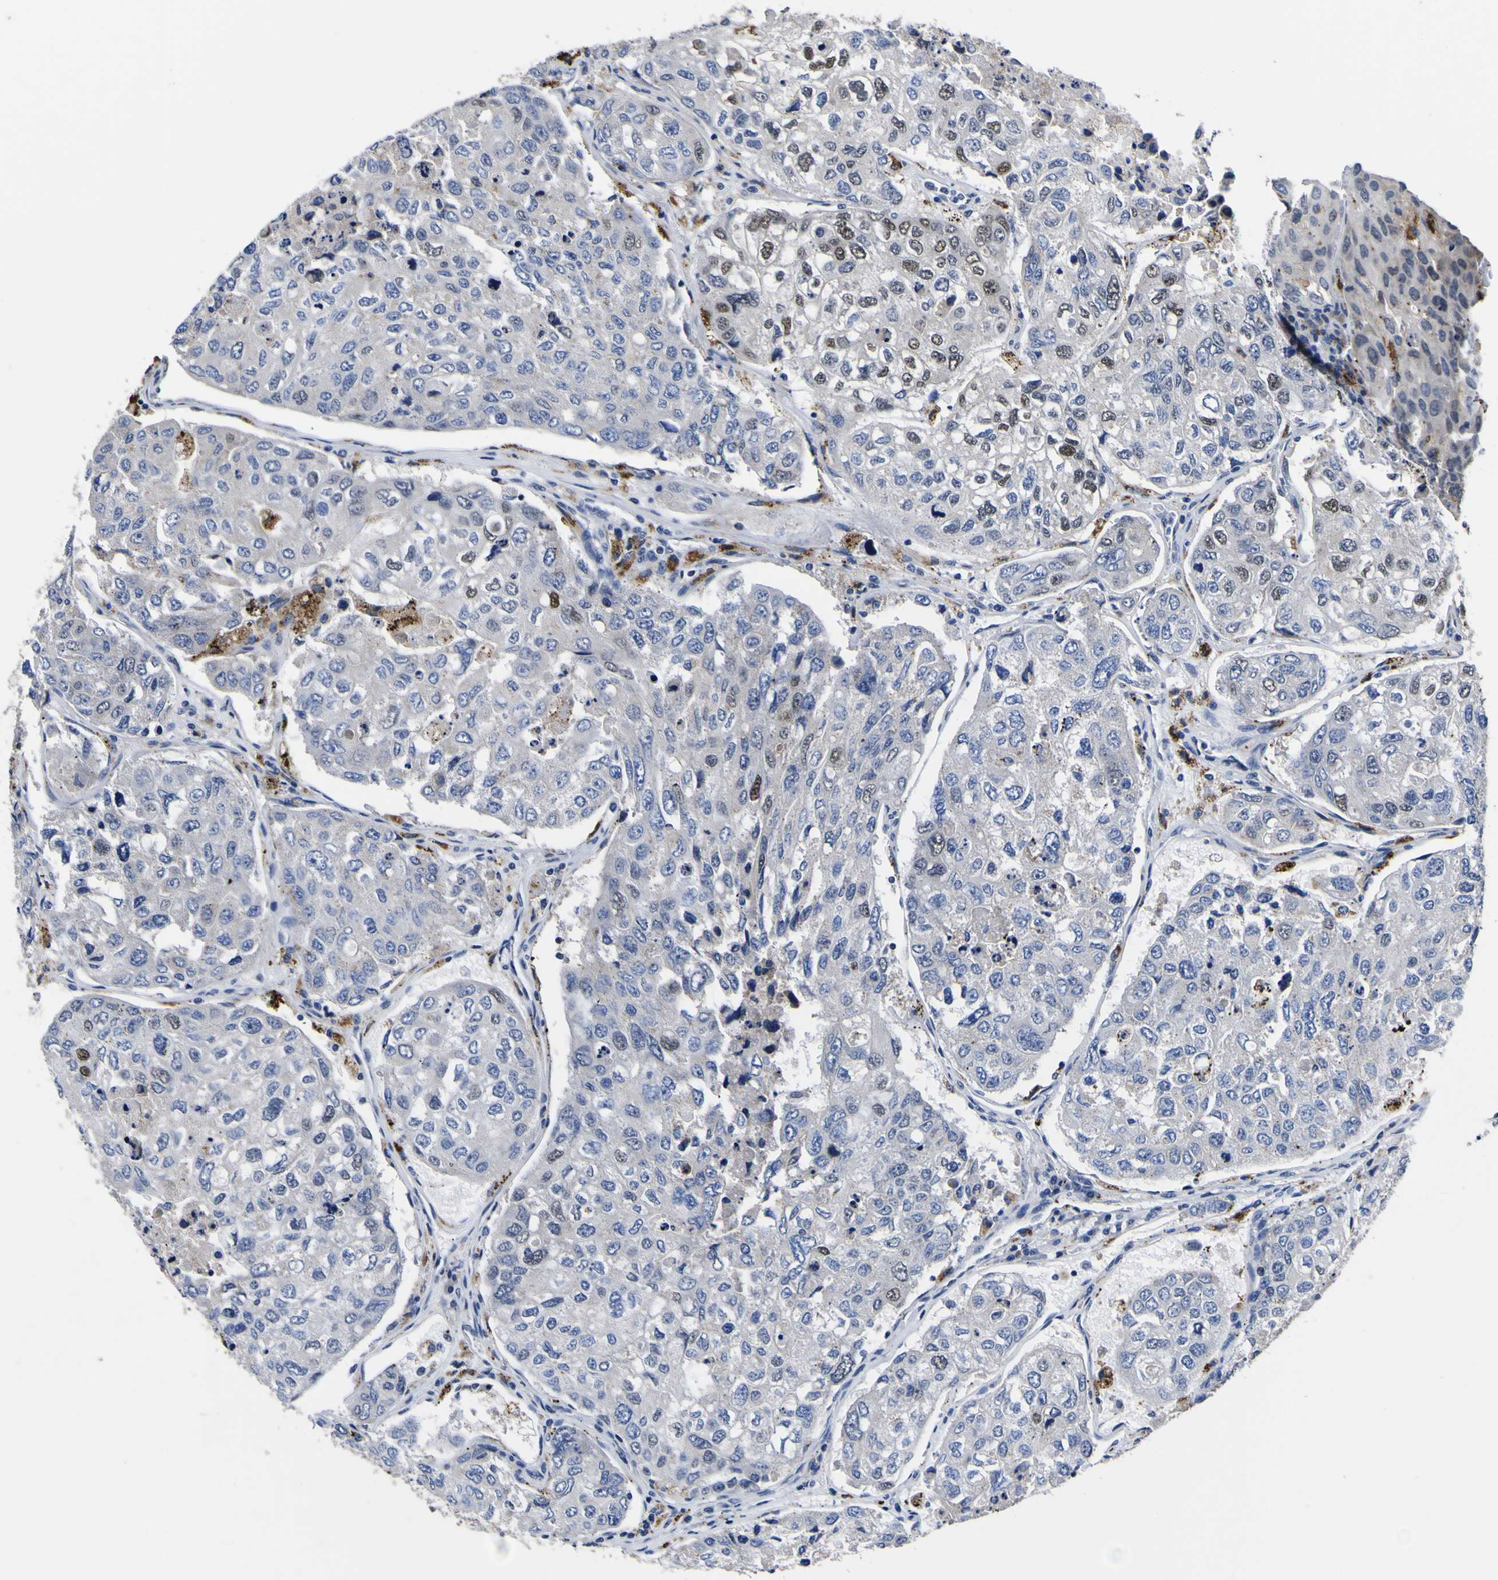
{"staining": {"intensity": "weak", "quantity": "<25%", "location": "nuclear"}, "tissue": "urothelial cancer", "cell_type": "Tumor cells", "image_type": "cancer", "snomed": [{"axis": "morphology", "description": "Urothelial carcinoma, High grade"}, {"axis": "topography", "description": "Lymph node"}, {"axis": "topography", "description": "Urinary bladder"}], "caption": "An image of urothelial cancer stained for a protein exhibits no brown staining in tumor cells.", "gene": "IGFLR1", "patient": {"sex": "male", "age": 51}}